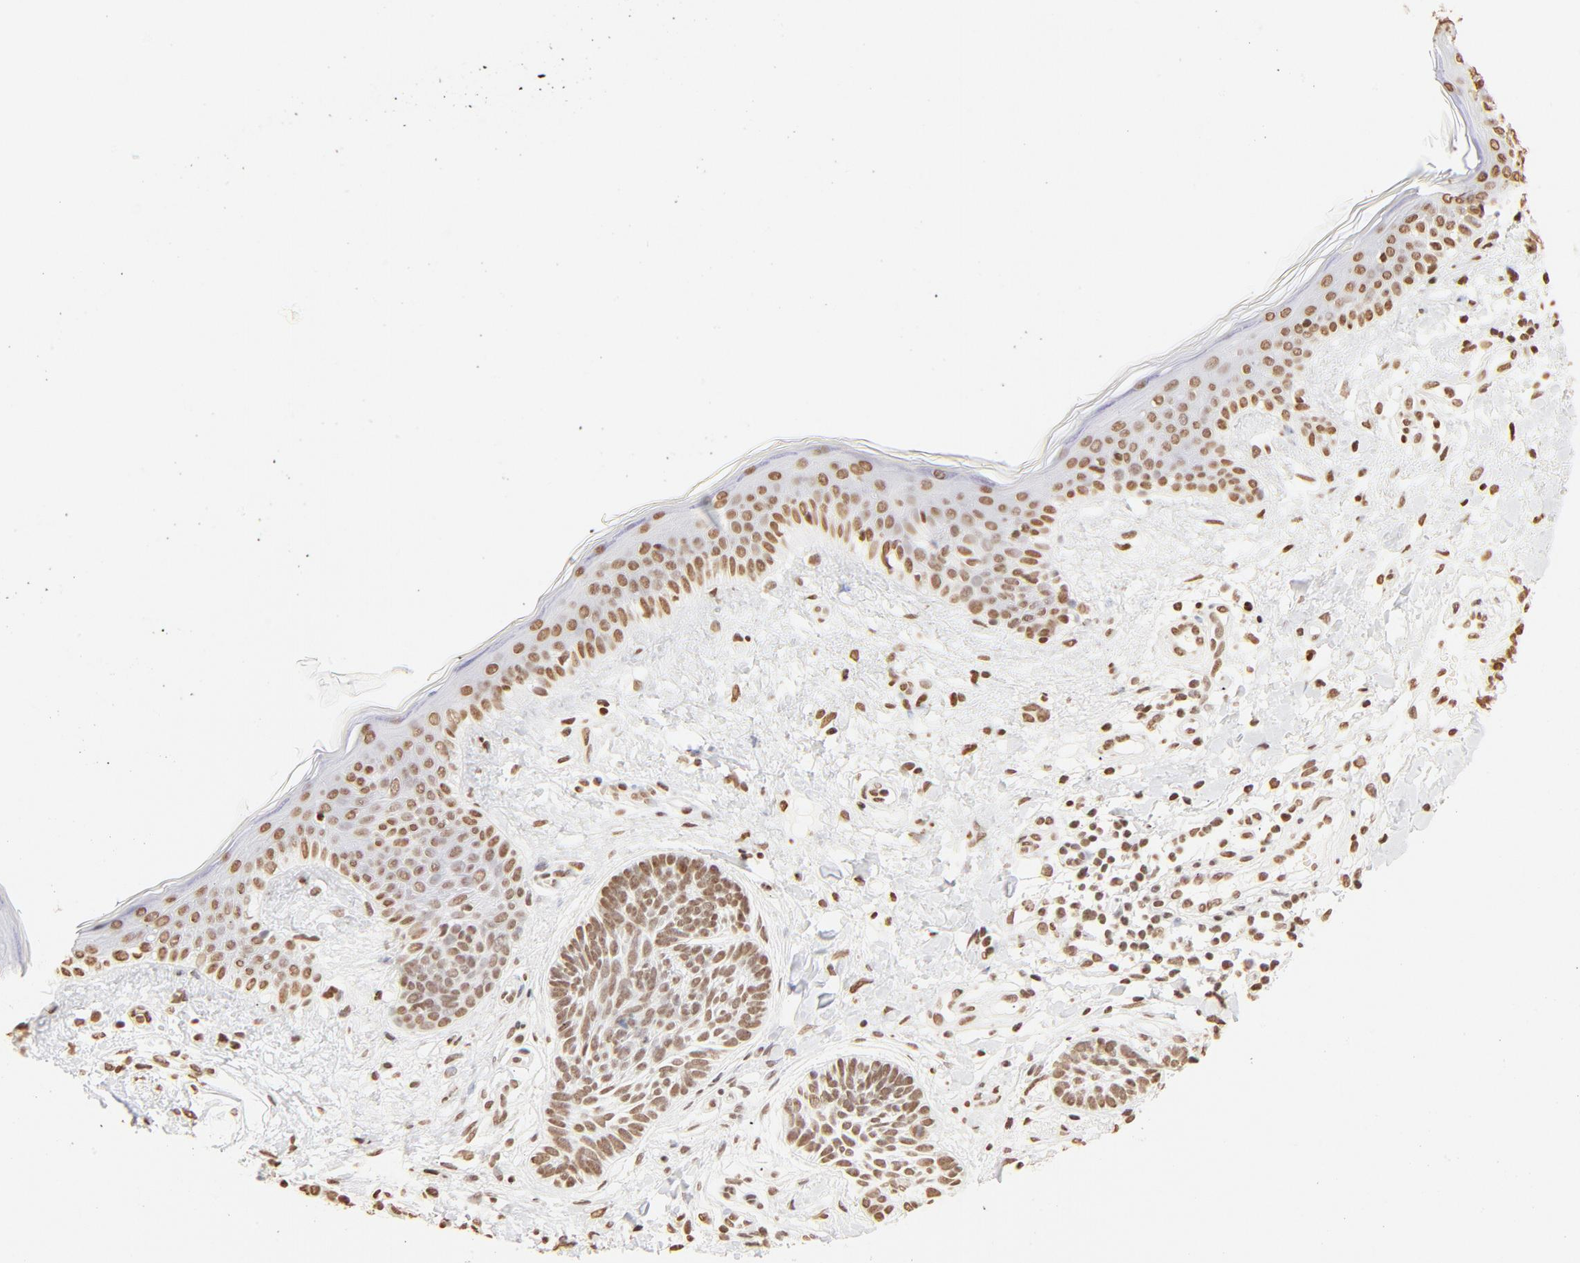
{"staining": {"intensity": "moderate", "quantity": ">75%", "location": "nuclear"}, "tissue": "skin cancer", "cell_type": "Tumor cells", "image_type": "cancer", "snomed": [{"axis": "morphology", "description": "Normal tissue, NOS"}, {"axis": "morphology", "description": "Basal cell carcinoma"}, {"axis": "topography", "description": "Skin"}], "caption": "Immunohistochemical staining of basal cell carcinoma (skin) reveals moderate nuclear protein staining in approximately >75% of tumor cells.", "gene": "ZNF540", "patient": {"sex": "male", "age": 63}}